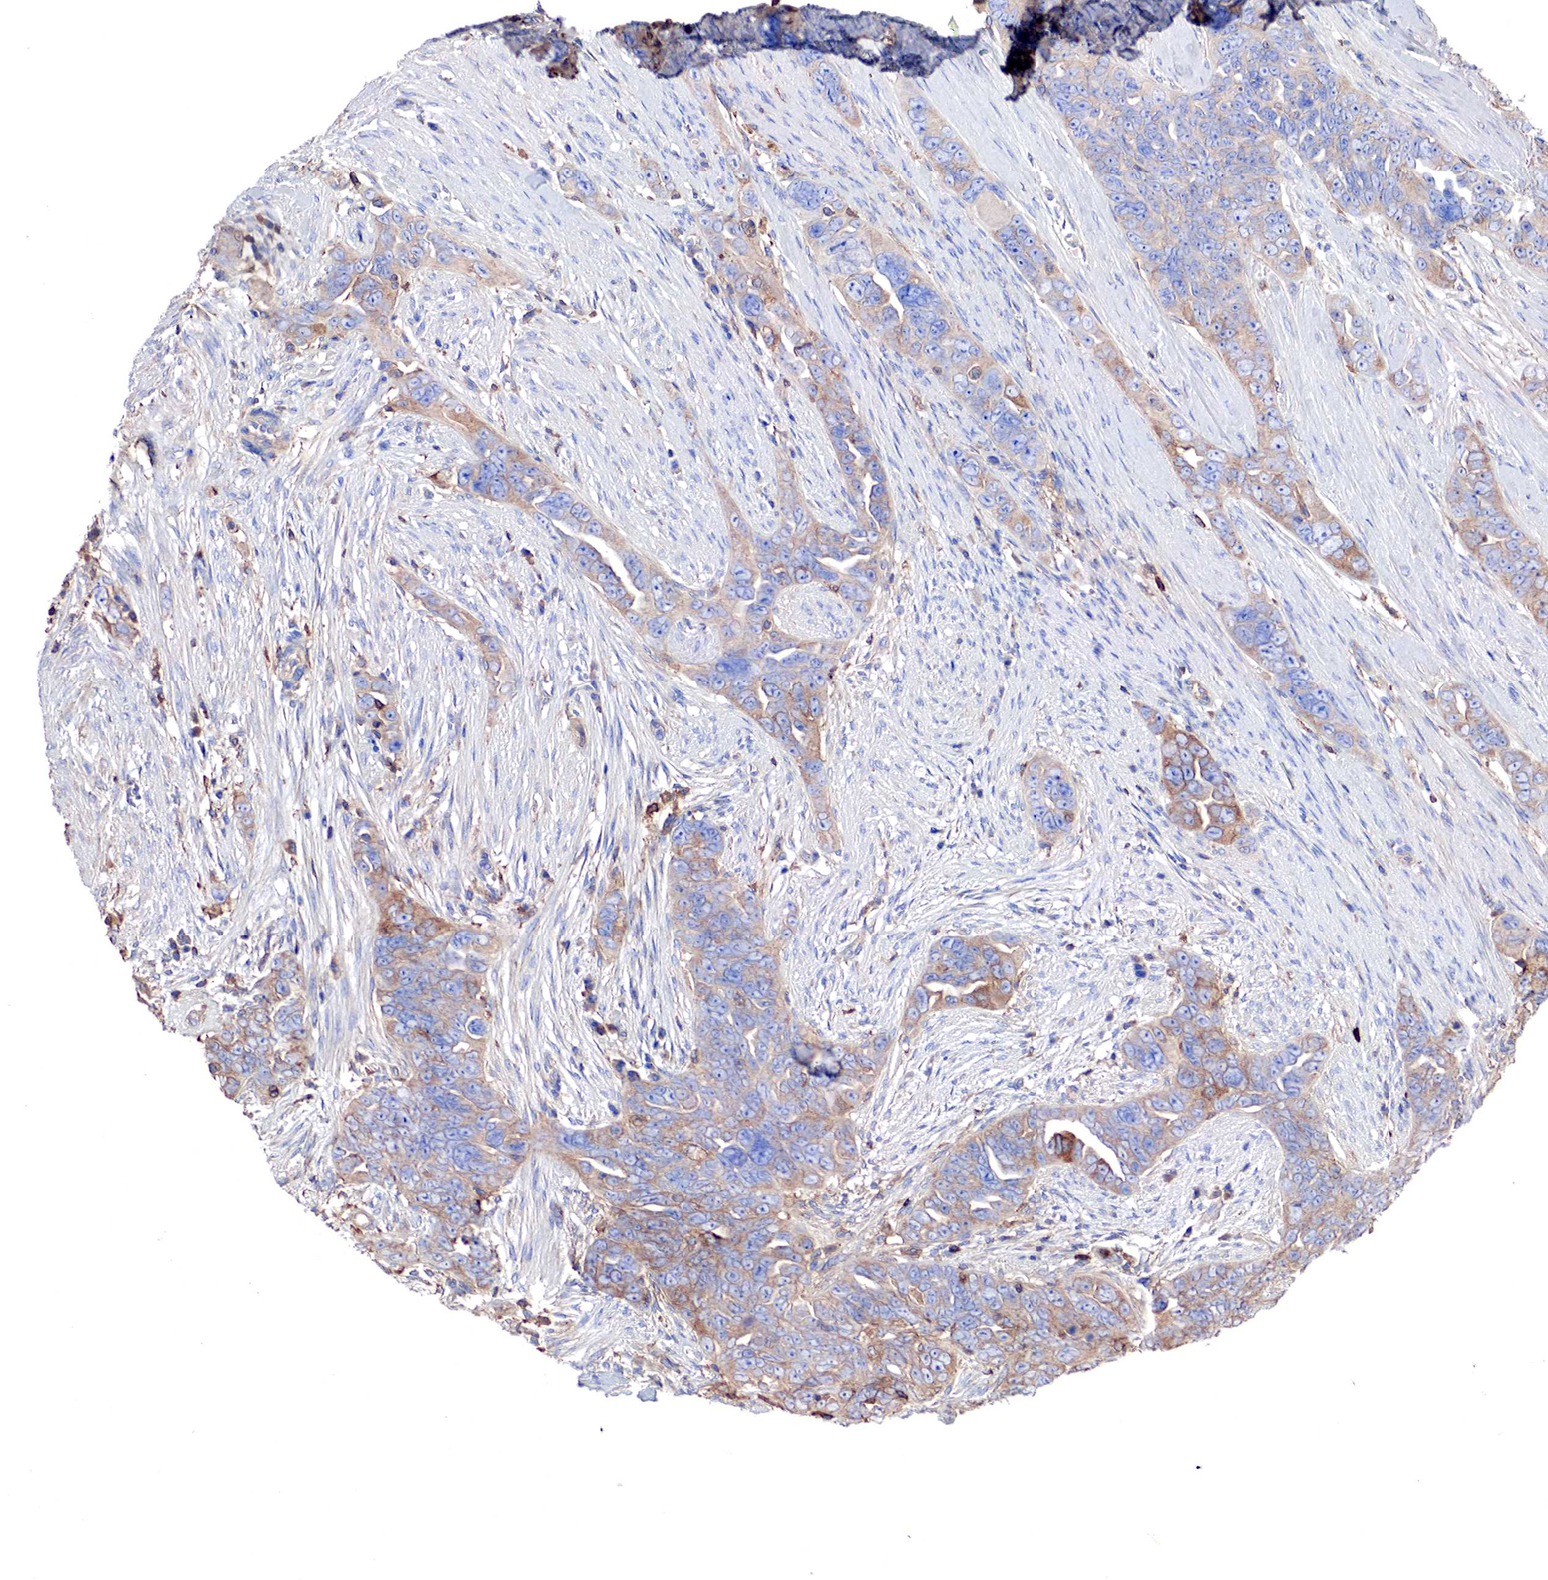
{"staining": {"intensity": "weak", "quantity": "25%-75%", "location": "cytoplasmic/membranous"}, "tissue": "ovarian cancer", "cell_type": "Tumor cells", "image_type": "cancer", "snomed": [{"axis": "morphology", "description": "Cystadenocarcinoma, serous, NOS"}, {"axis": "topography", "description": "Ovary"}], "caption": "Protein analysis of ovarian serous cystadenocarcinoma tissue exhibits weak cytoplasmic/membranous positivity in approximately 25%-75% of tumor cells.", "gene": "G6PD", "patient": {"sex": "female", "age": 63}}